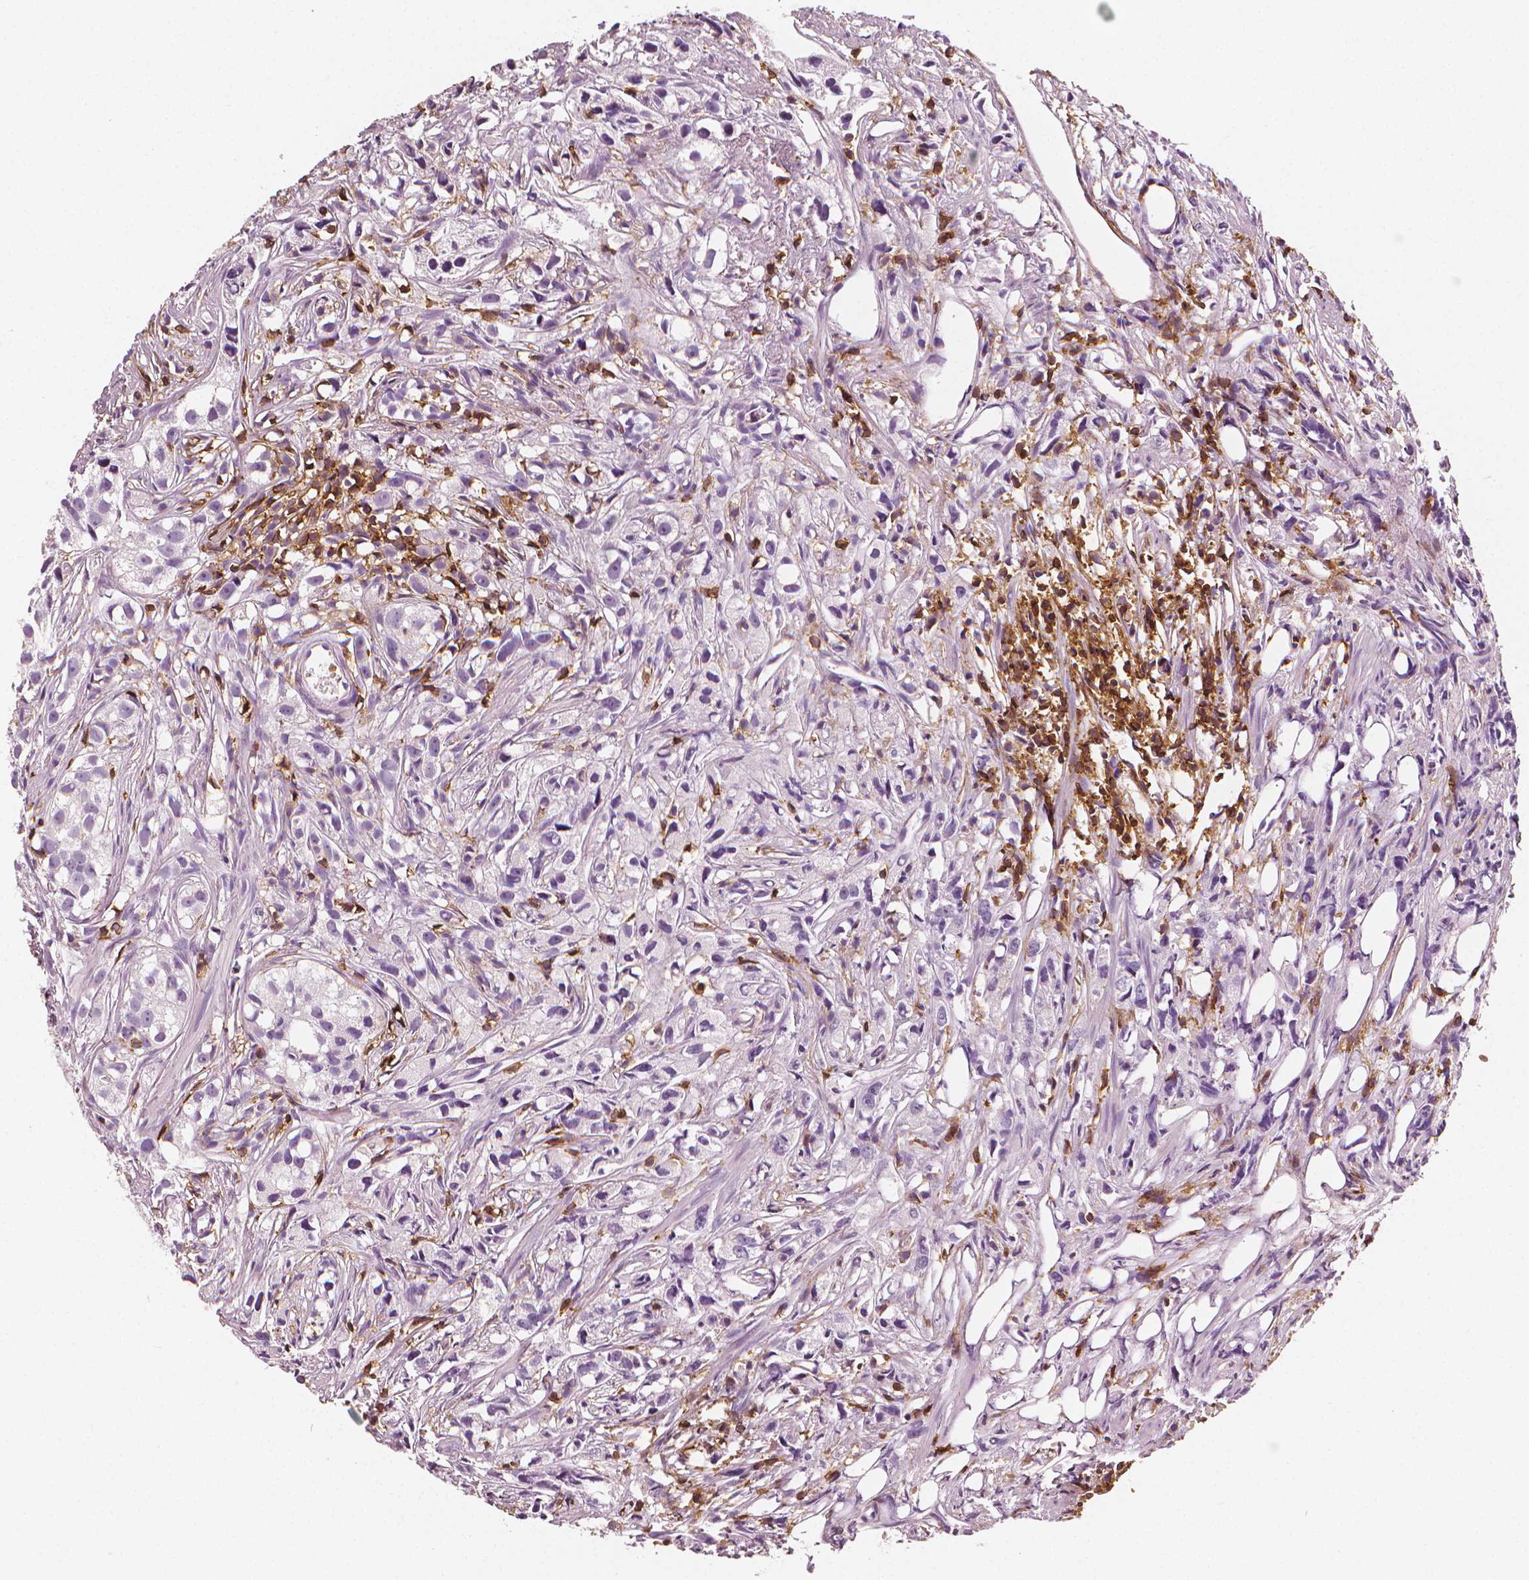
{"staining": {"intensity": "negative", "quantity": "none", "location": "none"}, "tissue": "prostate cancer", "cell_type": "Tumor cells", "image_type": "cancer", "snomed": [{"axis": "morphology", "description": "Adenocarcinoma, High grade"}, {"axis": "topography", "description": "Prostate"}], "caption": "Tumor cells show no significant protein expression in prostate cancer (adenocarcinoma (high-grade)).", "gene": "PTPRC", "patient": {"sex": "male", "age": 68}}